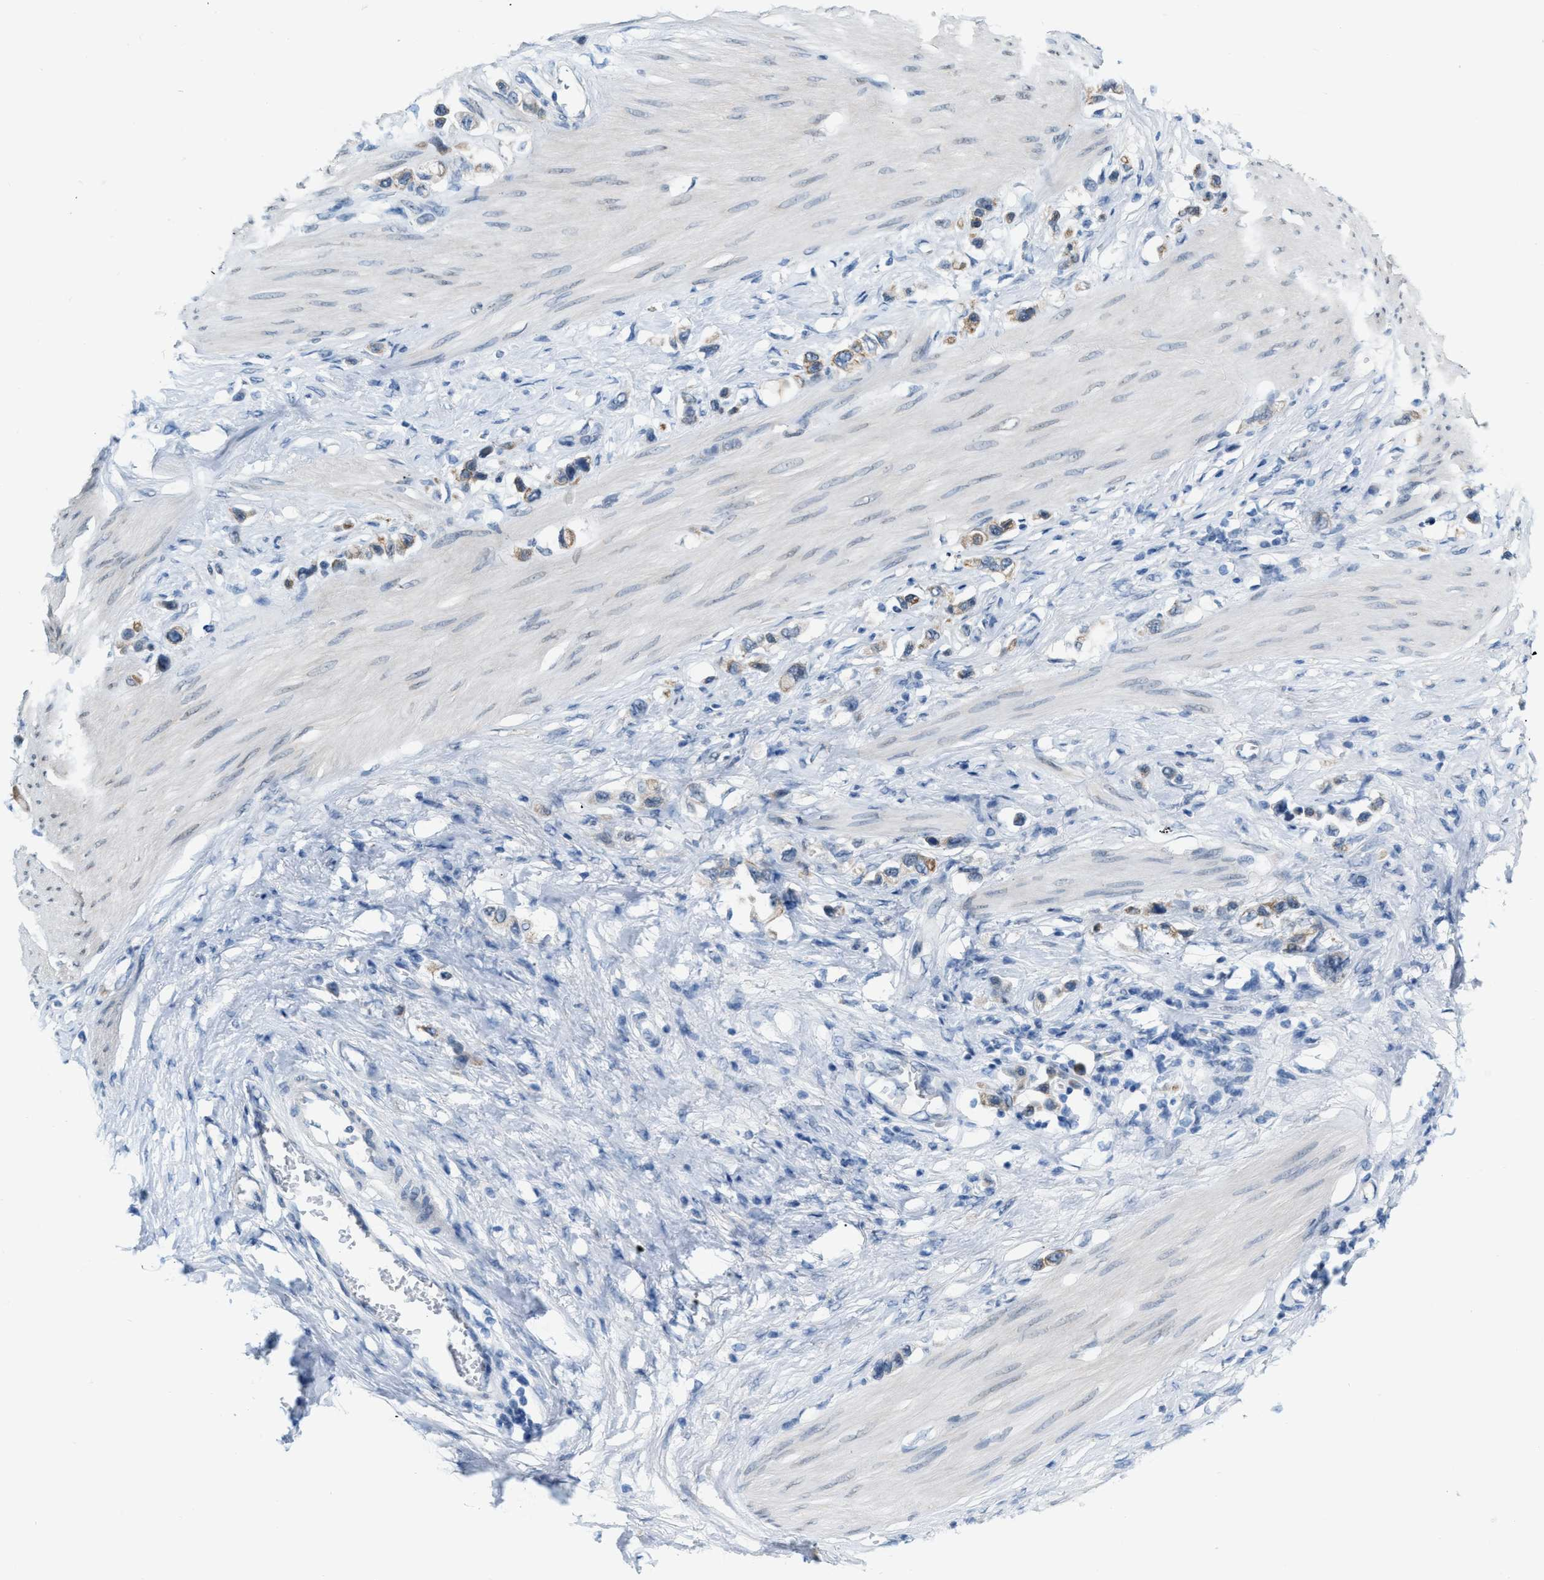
{"staining": {"intensity": "weak", "quantity": "25%-75%", "location": "cytoplasmic/membranous"}, "tissue": "stomach cancer", "cell_type": "Tumor cells", "image_type": "cancer", "snomed": [{"axis": "morphology", "description": "Adenocarcinoma, NOS"}, {"axis": "topography", "description": "Stomach"}], "caption": "DAB (3,3'-diaminobenzidine) immunohistochemical staining of human stomach cancer (adenocarcinoma) displays weak cytoplasmic/membranous protein positivity in approximately 25%-75% of tumor cells.", "gene": "PHRF1", "patient": {"sex": "female", "age": 65}}